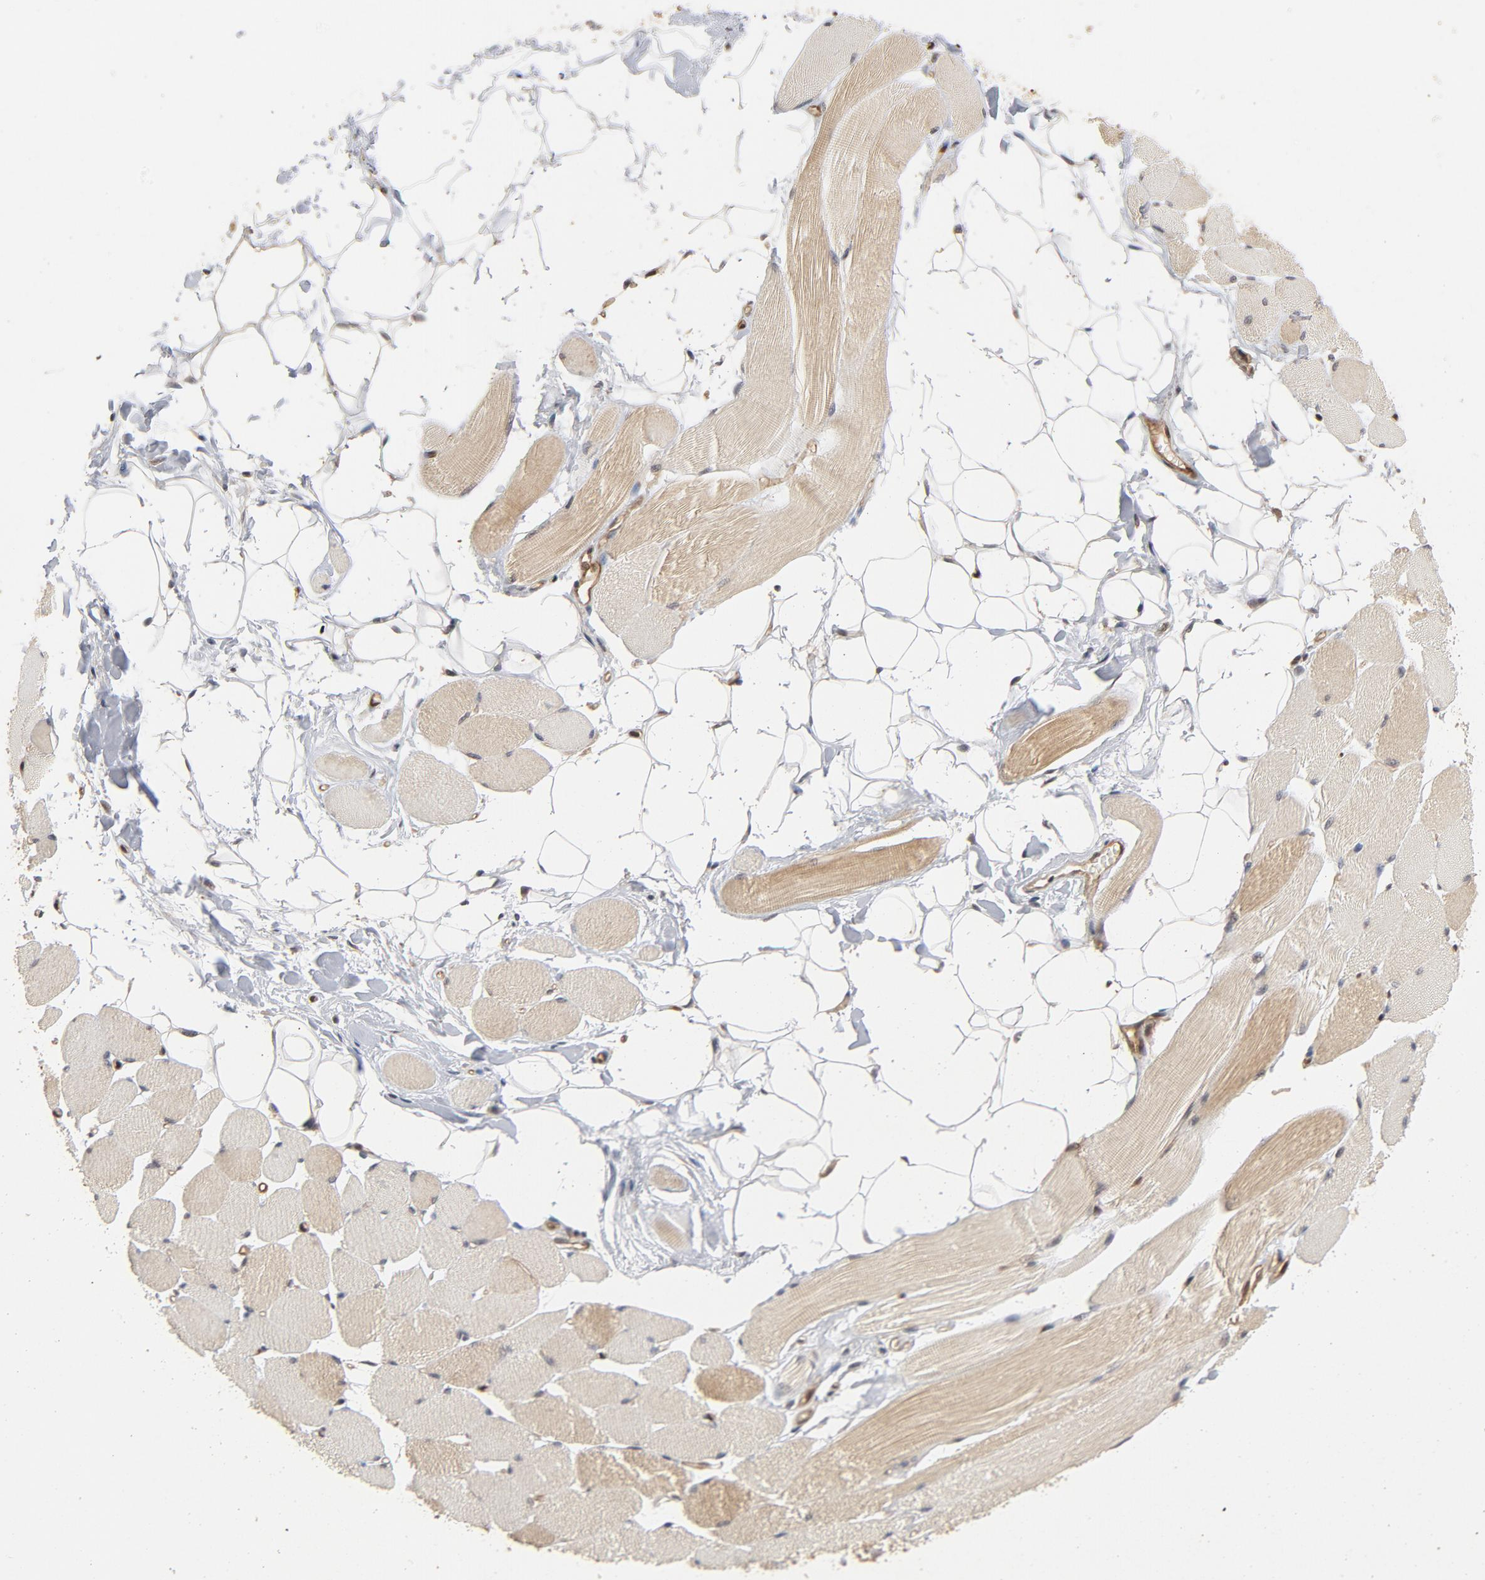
{"staining": {"intensity": "weak", "quantity": "25%-75%", "location": "cytoplasmic/membranous"}, "tissue": "skeletal muscle", "cell_type": "Myocytes", "image_type": "normal", "snomed": [{"axis": "morphology", "description": "Normal tissue, NOS"}, {"axis": "topography", "description": "Skeletal muscle"}, {"axis": "topography", "description": "Peripheral nerve tissue"}], "caption": "Benign skeletal muscle shows weak cytoplasmic/membranous expression in approximately 25%-75% of myocytes, visualized by immunohistochemistry.", "gene": "CDC37", "patient": {"sex": "female", "age": 84}}